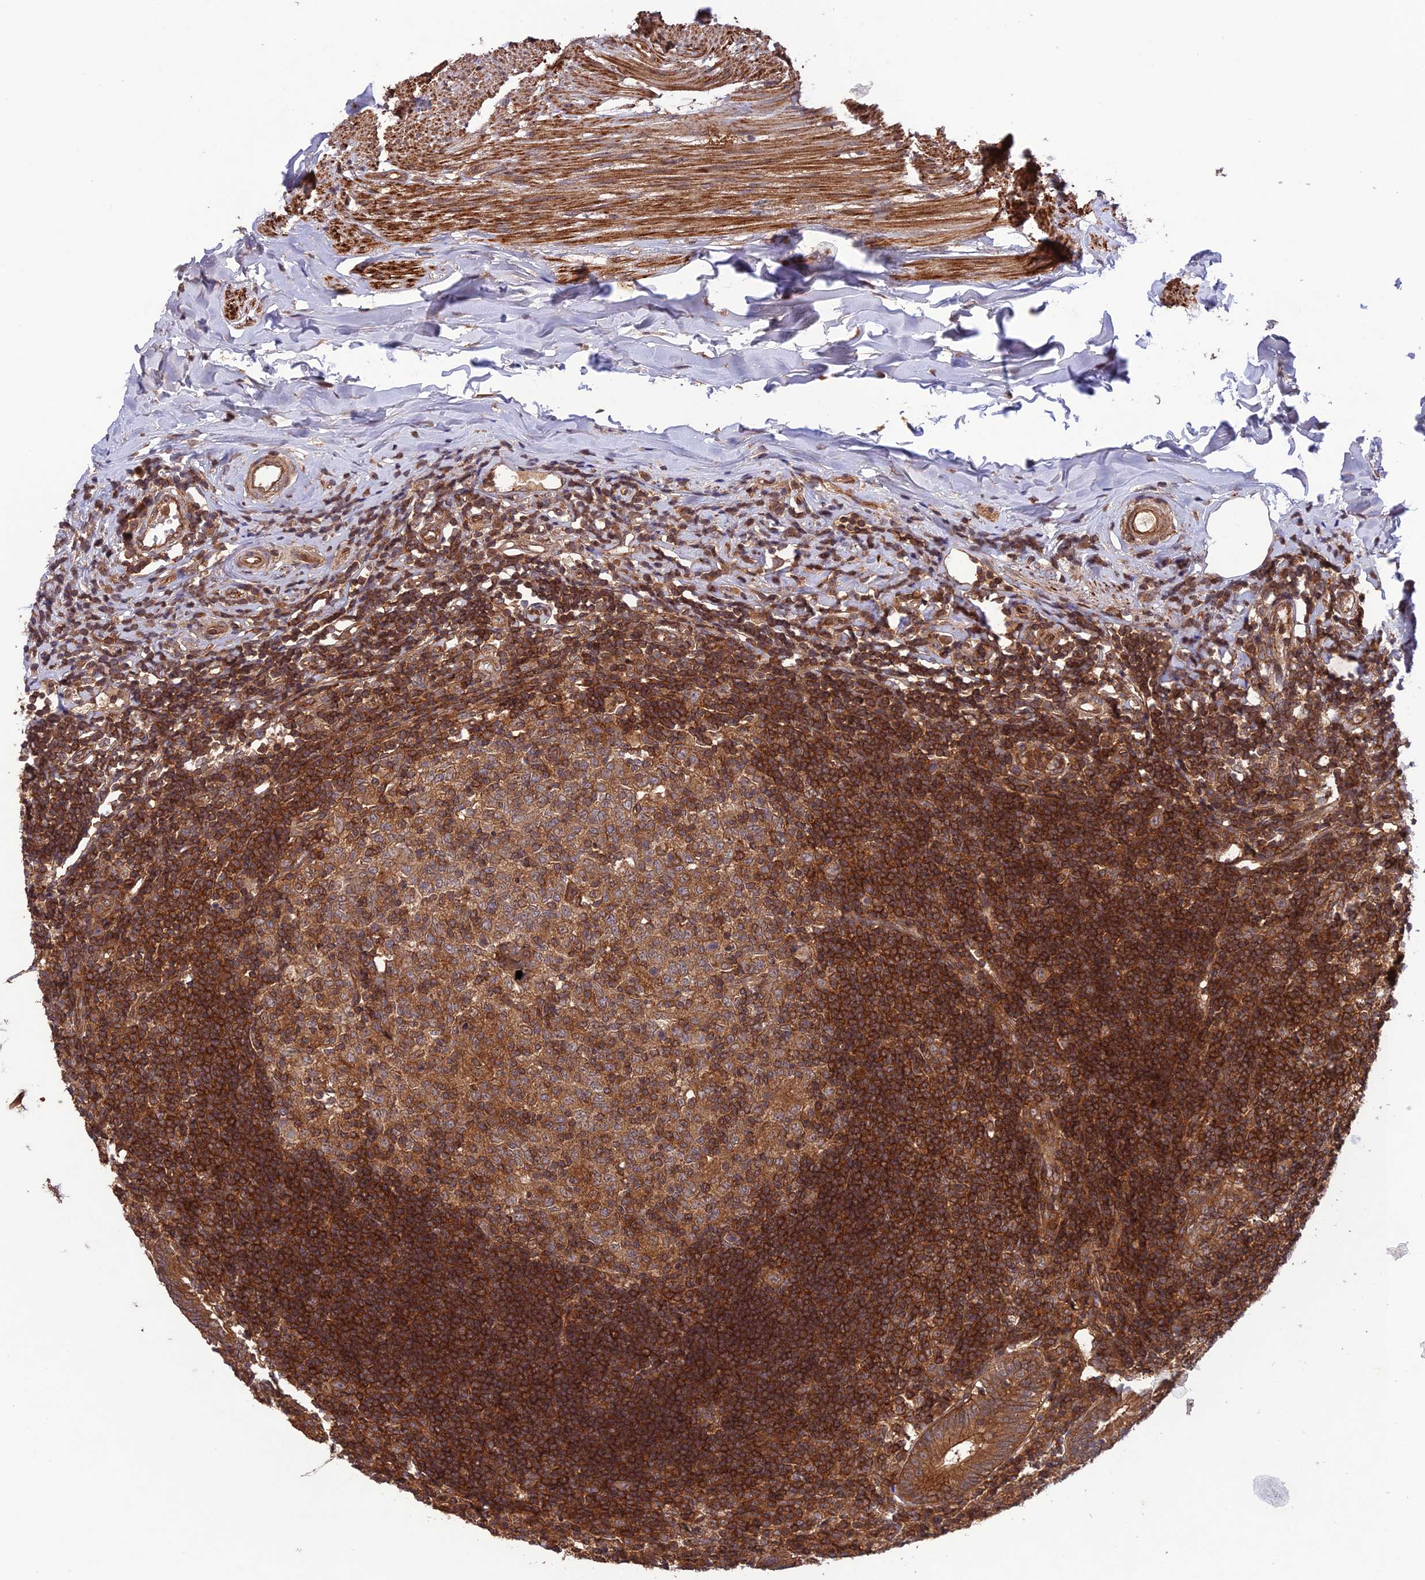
{"staining": {"intensity": "moderate", "quantity": ">75%", "location": "cytoplasmic/membranous"}, "tissue": "appendix", "cell_type": "Glandular cells", "image_type": "normal", "snomed": [{"axis": "morphology", "description": "Normal tissue, NOS"}, {"axis": "topography", "description": "Appendix"}], "caption": "Approximately >75% of glandular cells in benign human appendix show moderate cytoplasmic/membranous protein staining as visualized by brown immunohistochemical staining.", "gene": "FCHSD1", "patient": {"sex": "female", "age": 54}}